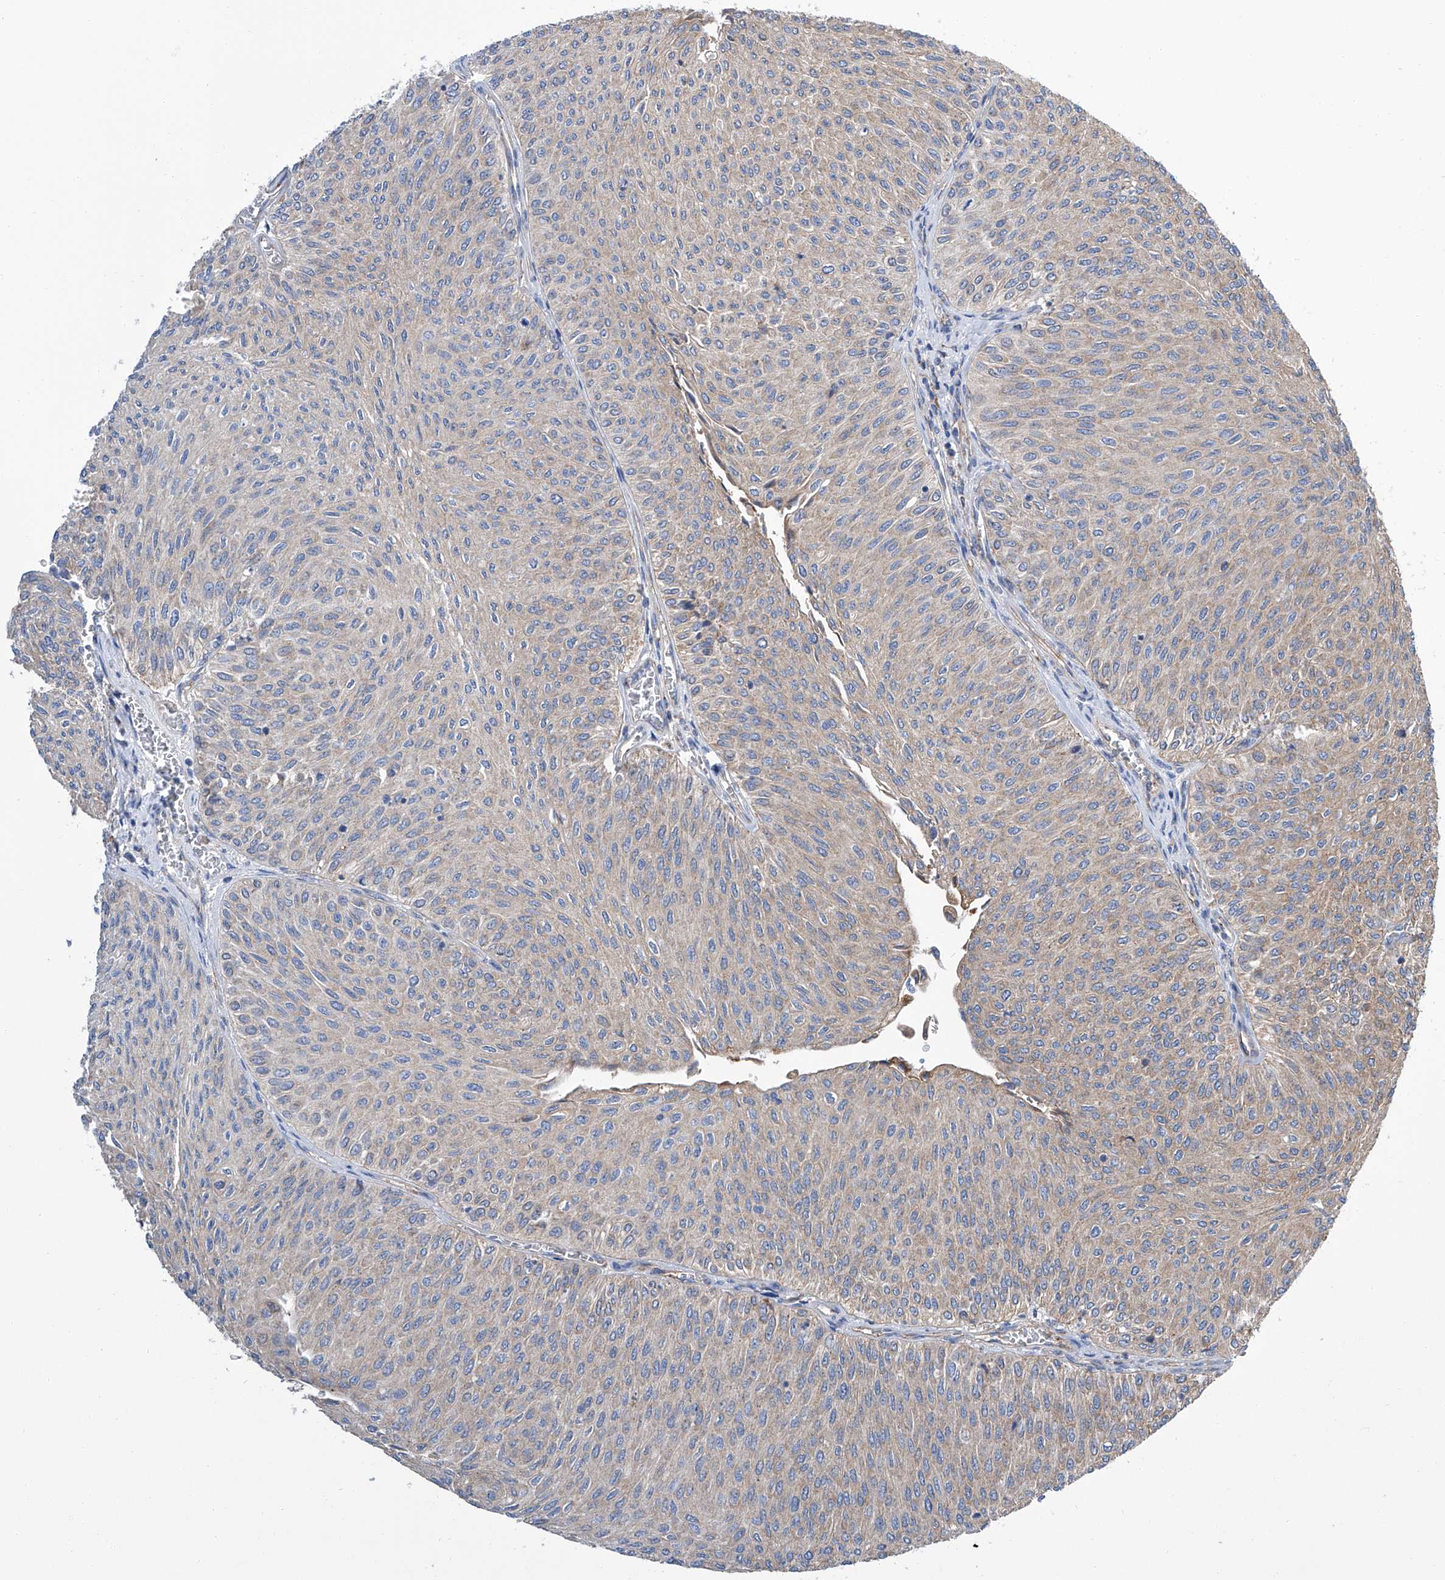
{"staining": {"intensity": "weak", "quantity": "25%-75%", "location": "cytoplasmic/membranous"}, "tissue": "urothelial cancer", "cell_type": "Tumor cells", "image_type": "cancer", "snomed": [{"axis": "morphology", "description": "Urothelial carcinoma, Low grade"}, {"axis": "topography", "description": "Urinary bladder"}], "caption": "An IHC micrograph of tumor tissue is shown. Protein staining in brown highlights weak cytoplasmic/membranous positivity in urothelial cancer within tumor cells.", "gene": "GPT", "patient": {"sex": "male", "age": 78}}